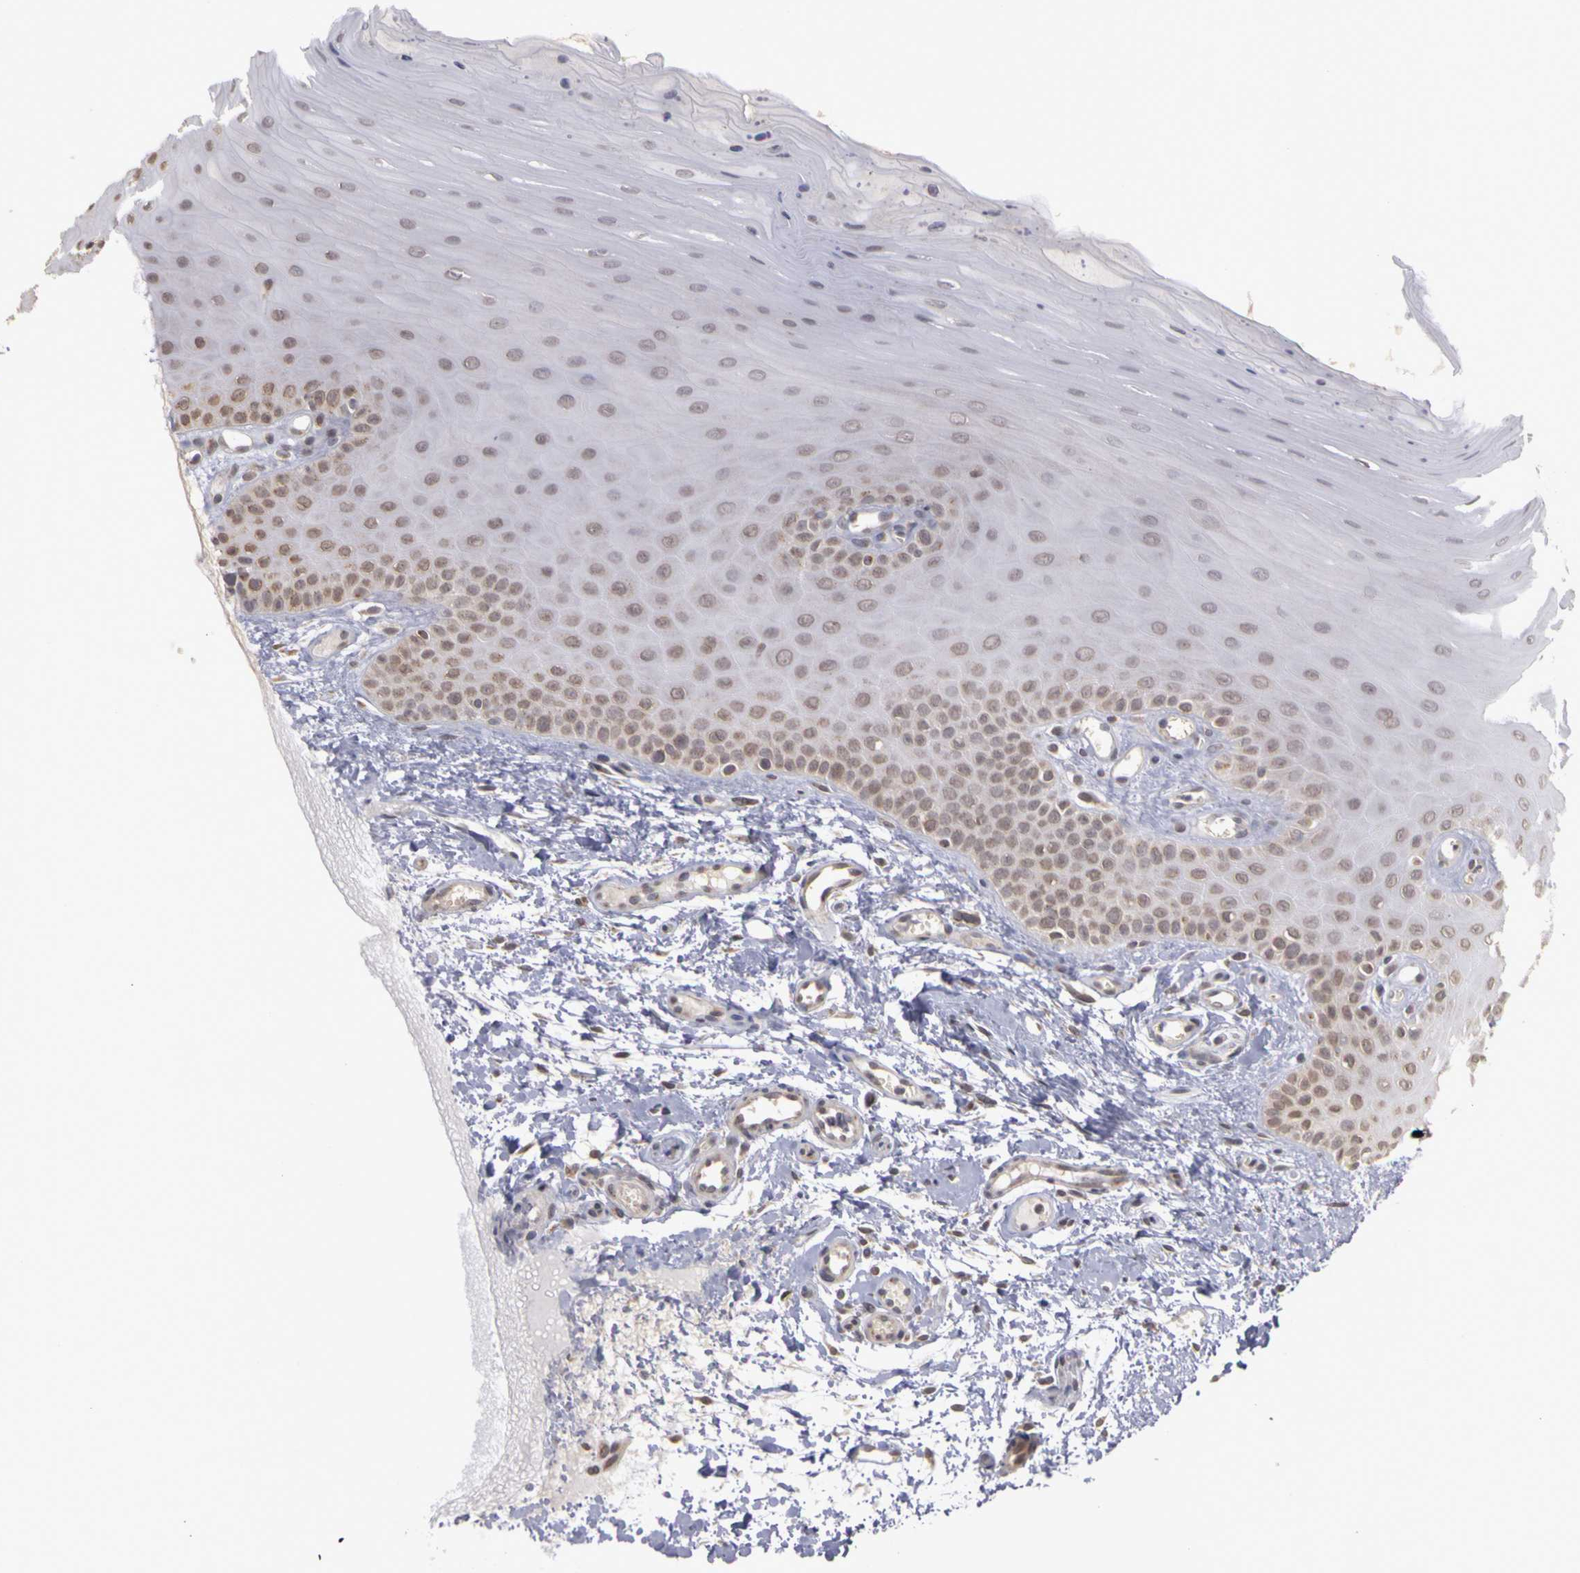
{"staining": {"intensity": "weak", "quantity": "<25%", "location": "nuclear"}, "tissue": "oral mucosa", "cell_type": "Squamous epithelial cells", "image_type": "normal", "snomed": [{"axis": "morphology", "description": "Normal tissue, NOS"}, {"axis": "topography", "description": "Oral tissue"}], "caption": "Immunohistochemistry (IHC) of benign oral mucosa shows no expression in squamous epithelial cells. Brightfield microscopy of immunohistochemistry (IHC) stained with DAB (brown) and hematoxylin (blue), captured at high magnification.", "gene": "FRMD7", "patient": {"sex": "female", "age": 54}}